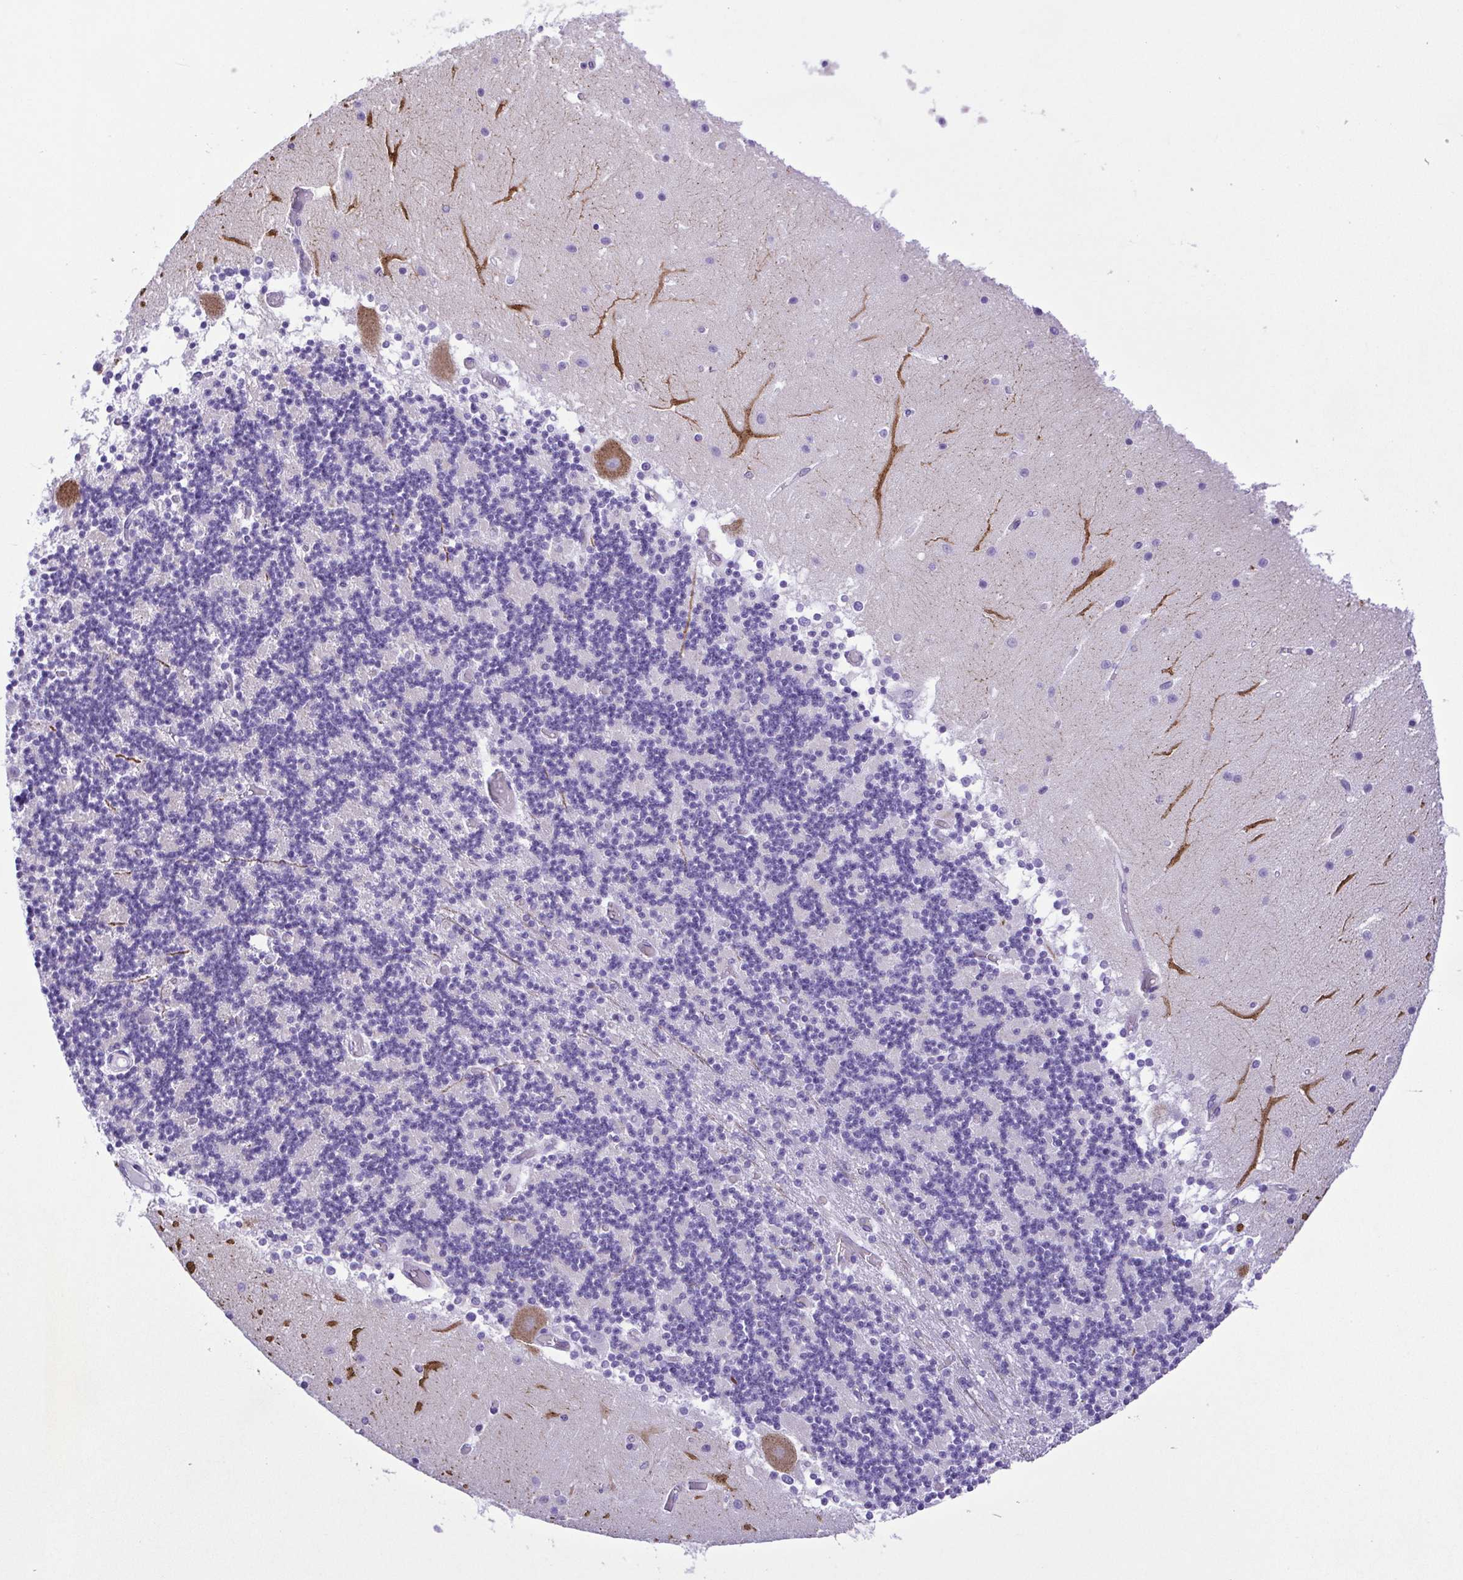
{"staining": {"intensity": "negative", "quantity": "none", "location": "none"}, "tissue": "cerebellum", "cell_type": "Cells in granular layer", "image_type": "normal", "snomed": [{"axis": "morphology", "description": "Normal tissue, NOS"}, {"axis": "topography", "description": "Cerebellum"}], "caption": "Cells in granular layer are negative for brown protein staining in unremarkable cerebellum. (DAB (3,3'-diaminobenzidine) immunohistochemistry with hematoxylin counter stain).", "gene": "PAK3", "patient": {"sex": "female", "age": 28}}